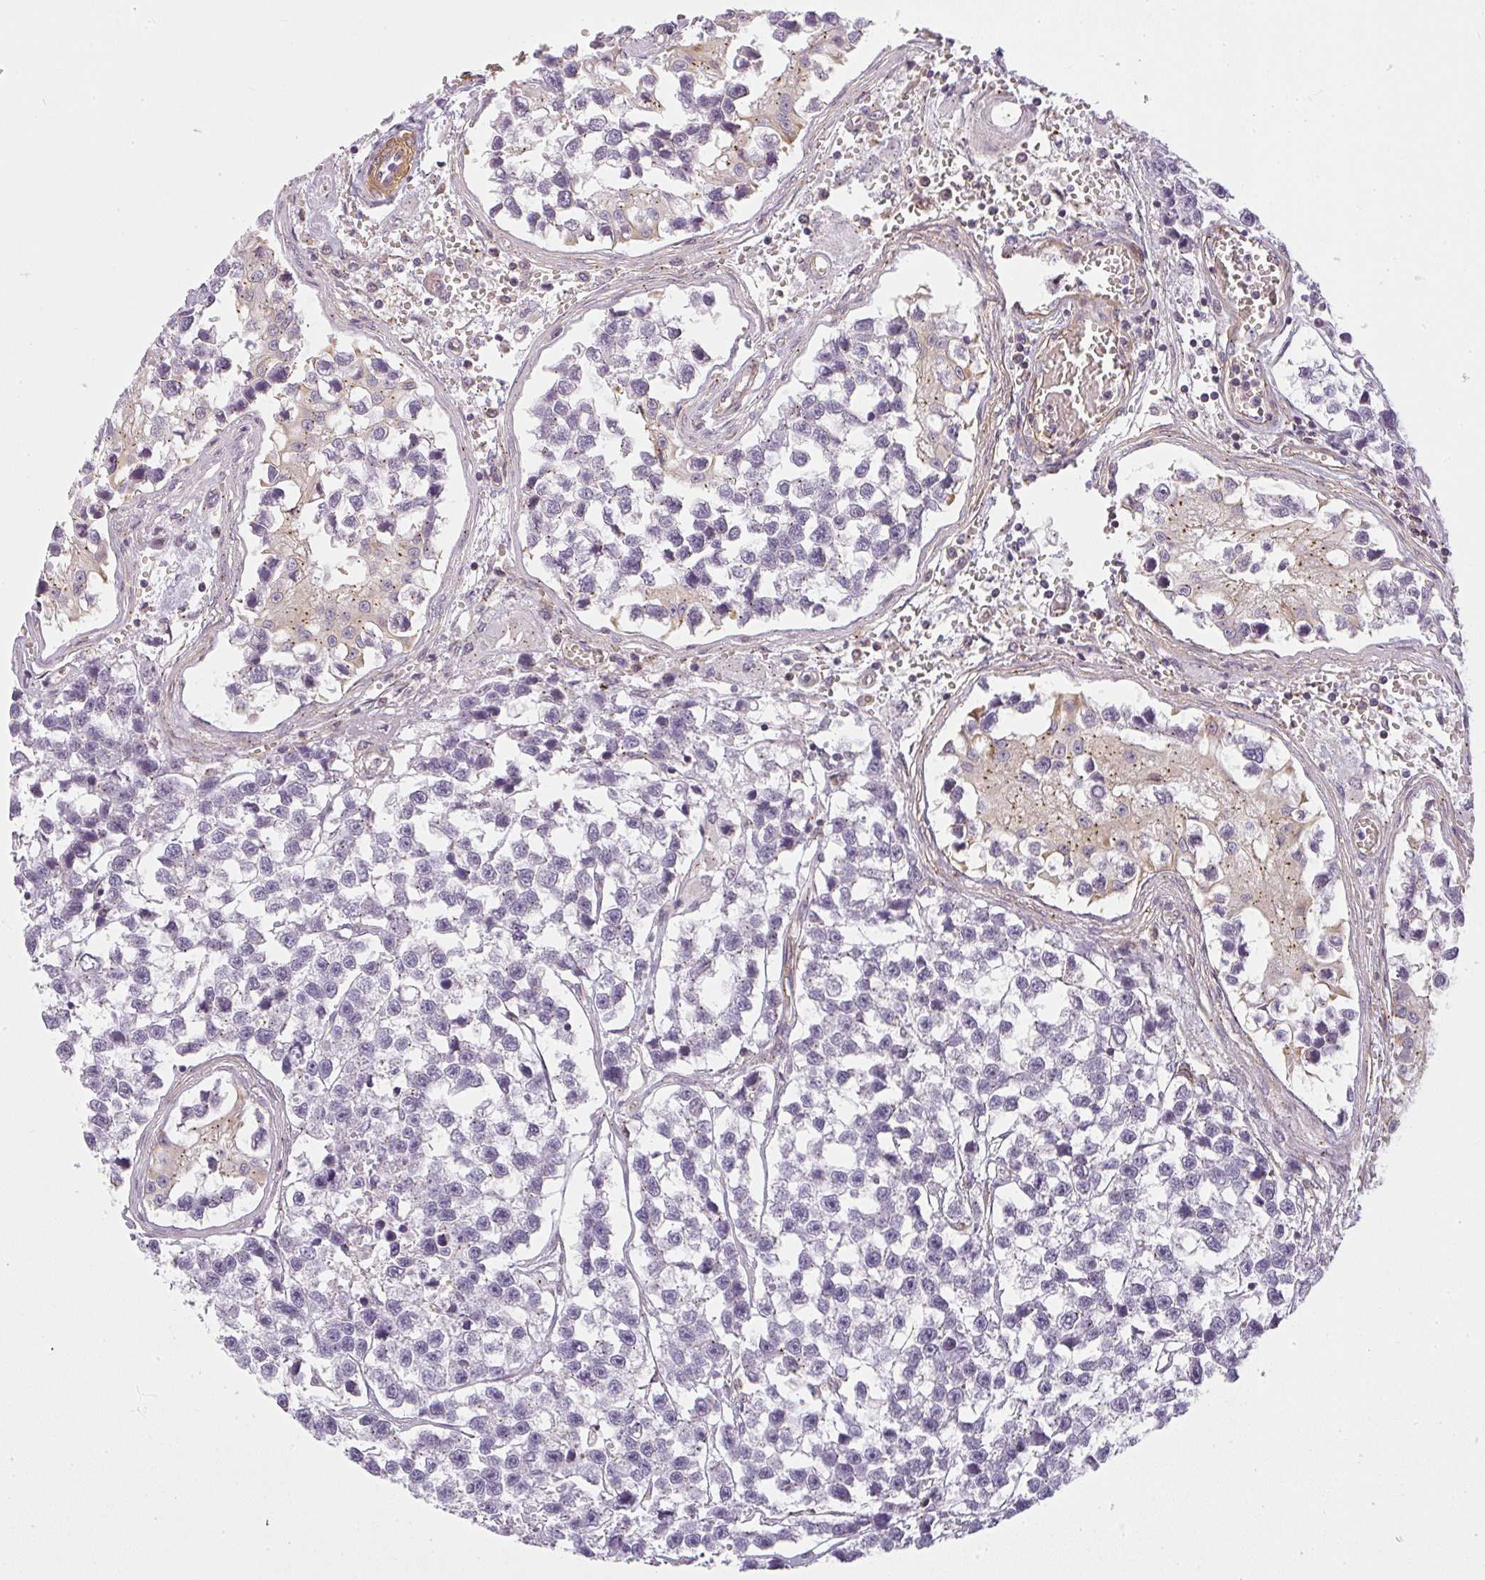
{"staining": {"intensity": "negative", "quantity": "none", "location": "none"}, "tissue": "testis cancer", "cell_type": "Tumor cells", "image_type": "cancer", "snomed": [{"axis": "morphology", "description": "Seminoma, NOS"}, {"axis": "topography", "description": "Testis"}], "caption": "Tumor cells are negative for protein expression in human seminoma (testis).", "gene": "SULF1", "patient": {"sex": "male", "age": 26}}